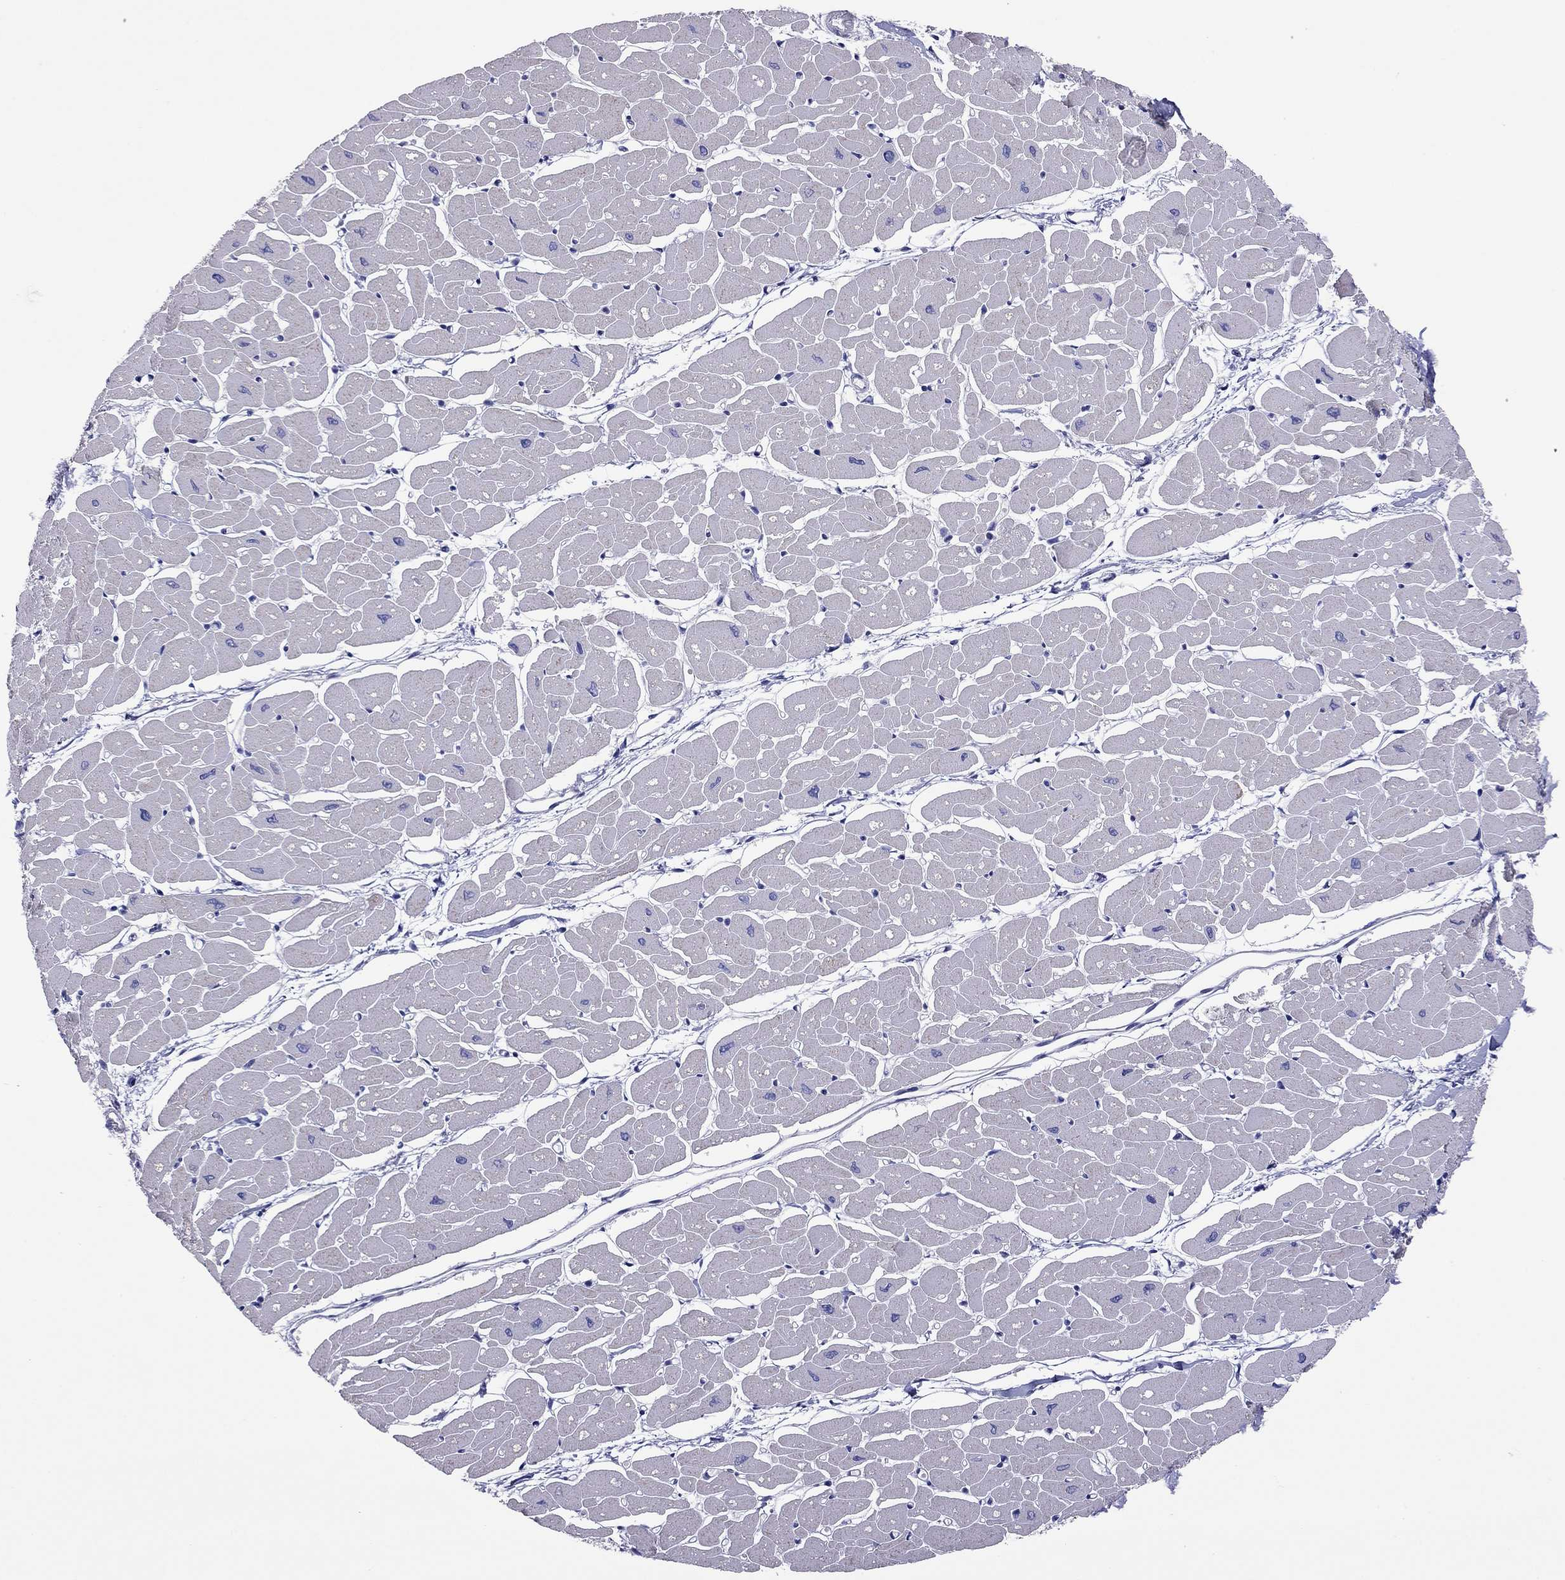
{"staining": {"intensity": "negative", "quantity": "none", "location": "none"}, "tissue": "heart muscle", "cell_type": "Cardiomyocytes", "image_type": "normal", "snomed": [{"axis": "morphology", "description": "Normal tissue, NOS"}, {"axis": "topography", "description": "Heart"}], "caption": "Image shows no significant protein staining in cardiomyocytes of normal heart muscle. (DAB IHC, high magnification).", "gene": "COL9A1", "patient": {"sex": "male", "age": 57}}